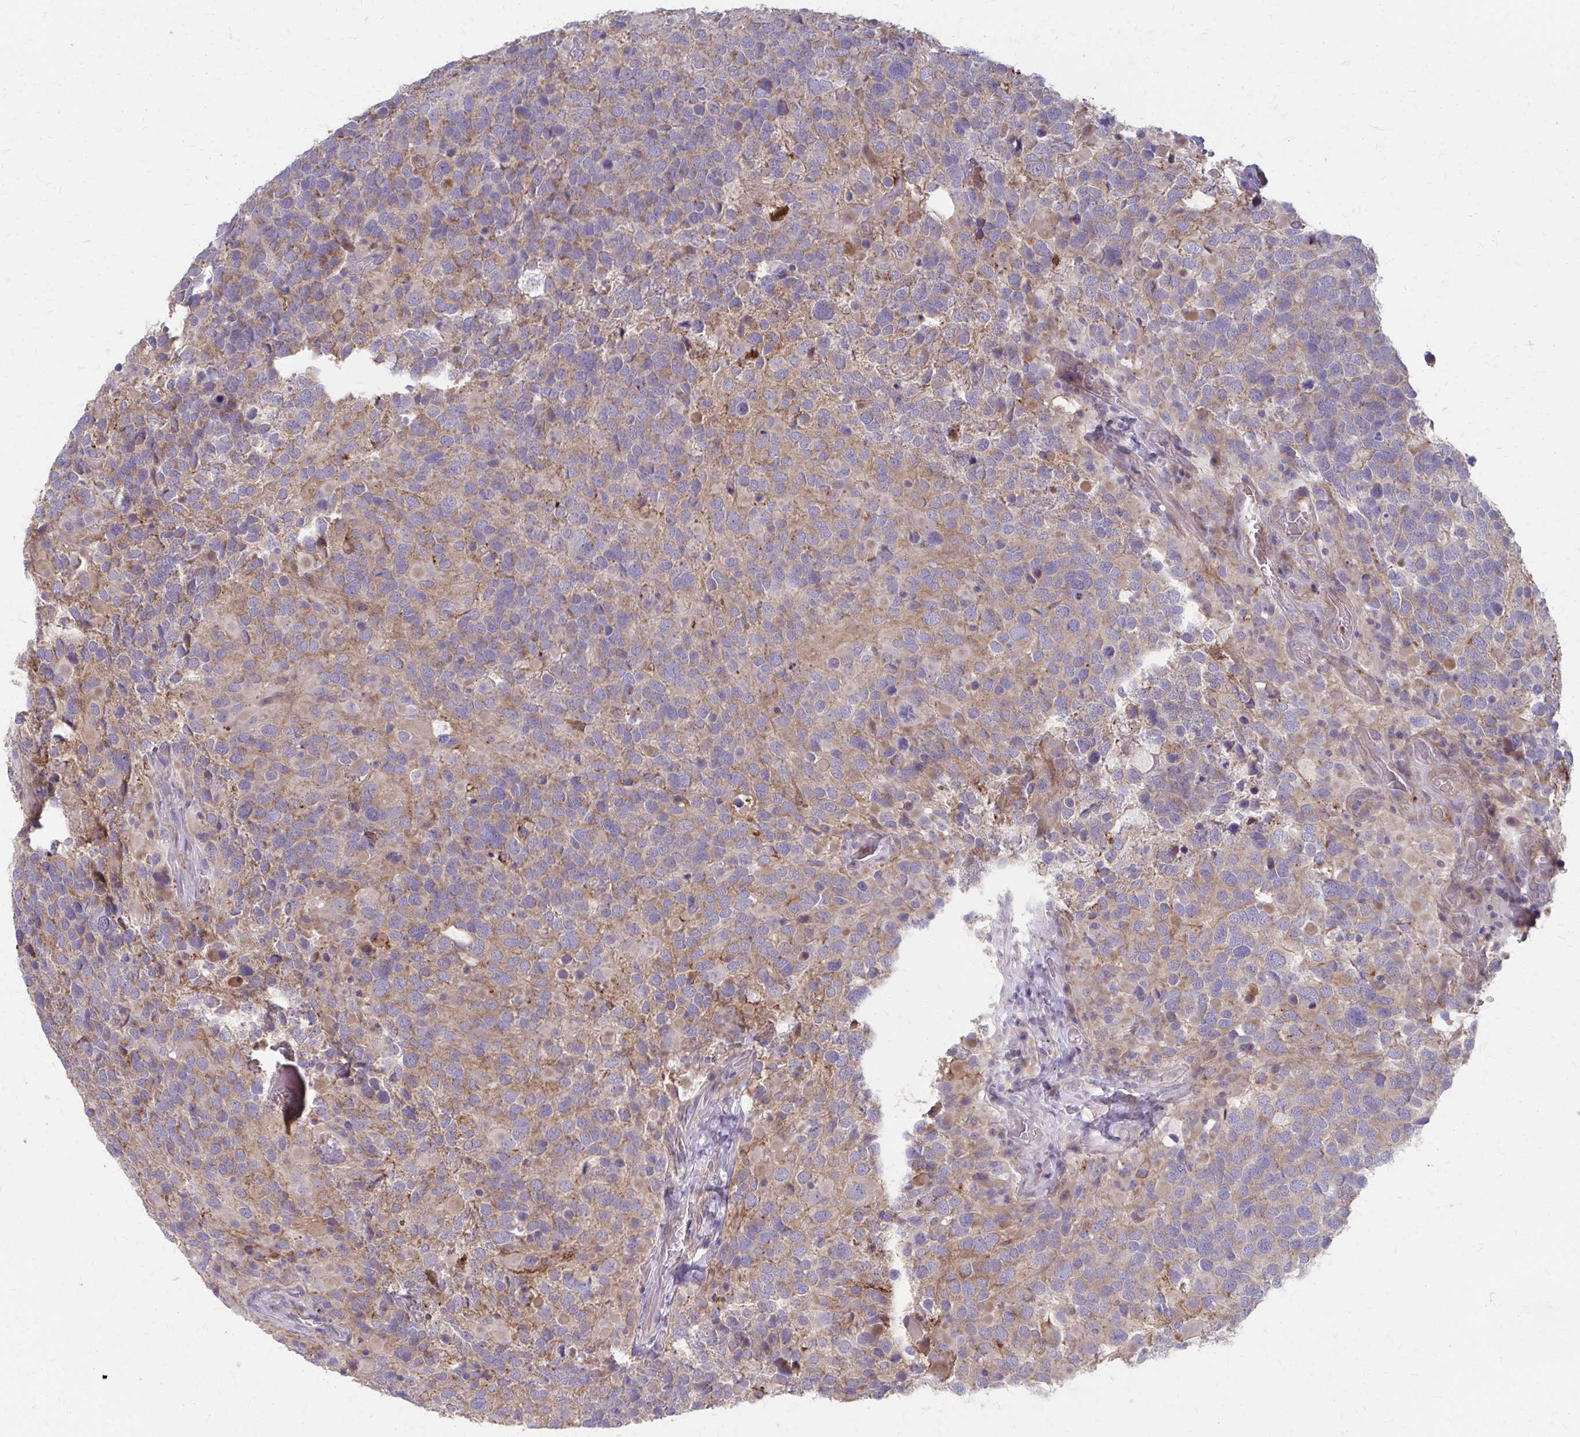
{"staining": {"intensity": "weak", "quantity": "<25%", "location": "cytoplasmic/membranous"}, "tissue": "glioma", "cell_type": "Tumor cells", "image_type": "cancer", "snomed": [{"axis": "morphology", "description": "Glioma, malignant, High grade"}, {"axis": "topography", "description": "Brain"}], "caption": "The immunohistochemistry (IHC) histopathology image has no significant expression in tumor cells of glioma tissue.", "gene": "MMP14", "patient": {"sex": "female", "age": 40}}